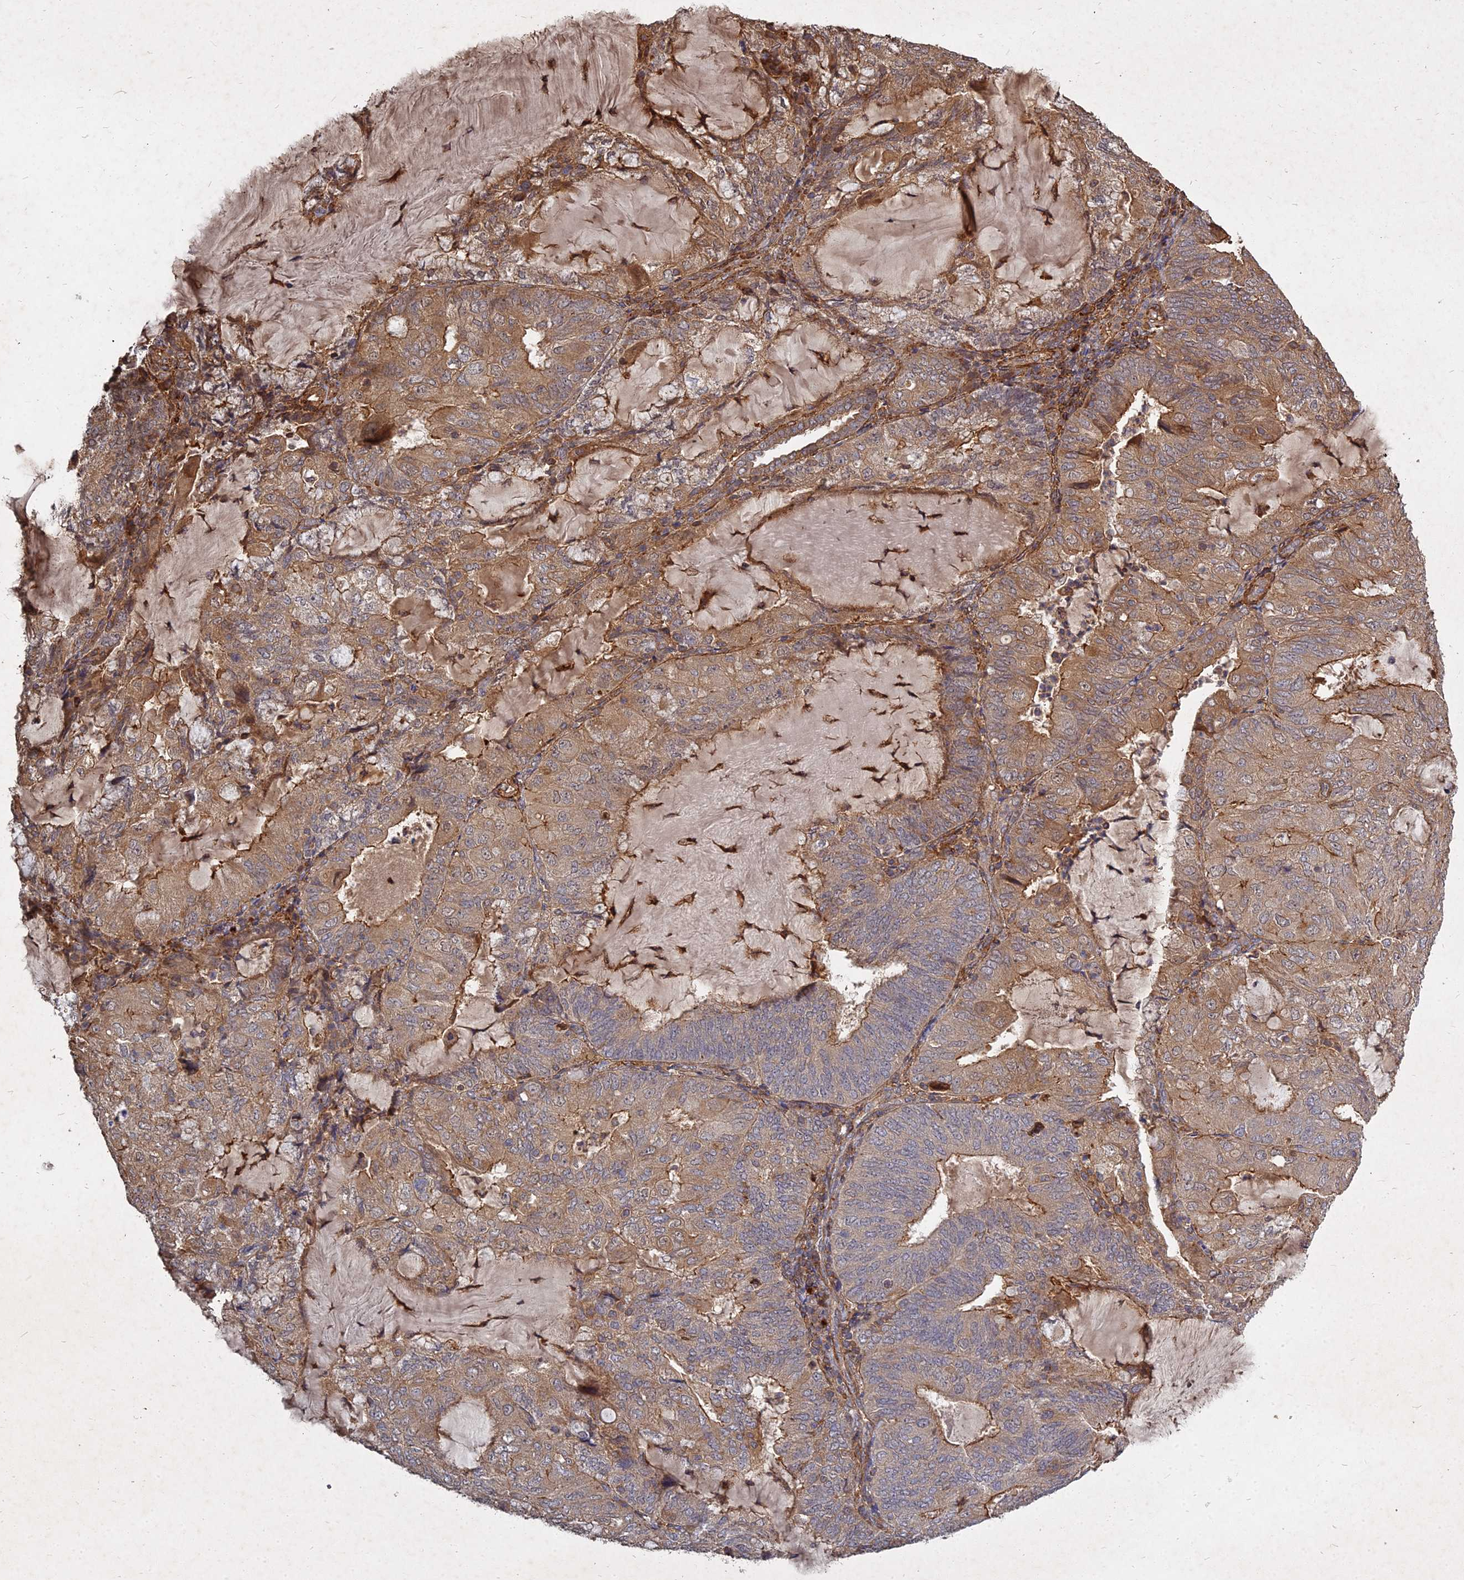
{"staining": {"intensity": "moderate", "quantity": ">75%", "location": "cytoplasmic/membranous"}, "tissue": "endometrial cancer", "cell_type": "Tumor cells", "image_type": "cancer", "snomed": [{"axis": "morphology", "description": "Adenocarcinoma, NOS"}, {"axis": "topography", "description": "Endometrium"}], "caption": "Protein expression analysis of human endometrial cancer reveals moderate cytoplasmic/membranous expression in approximately >75% of tumor cells.", "gene": "UBE2W", "patient": {"sex": "female", "age": 81}}